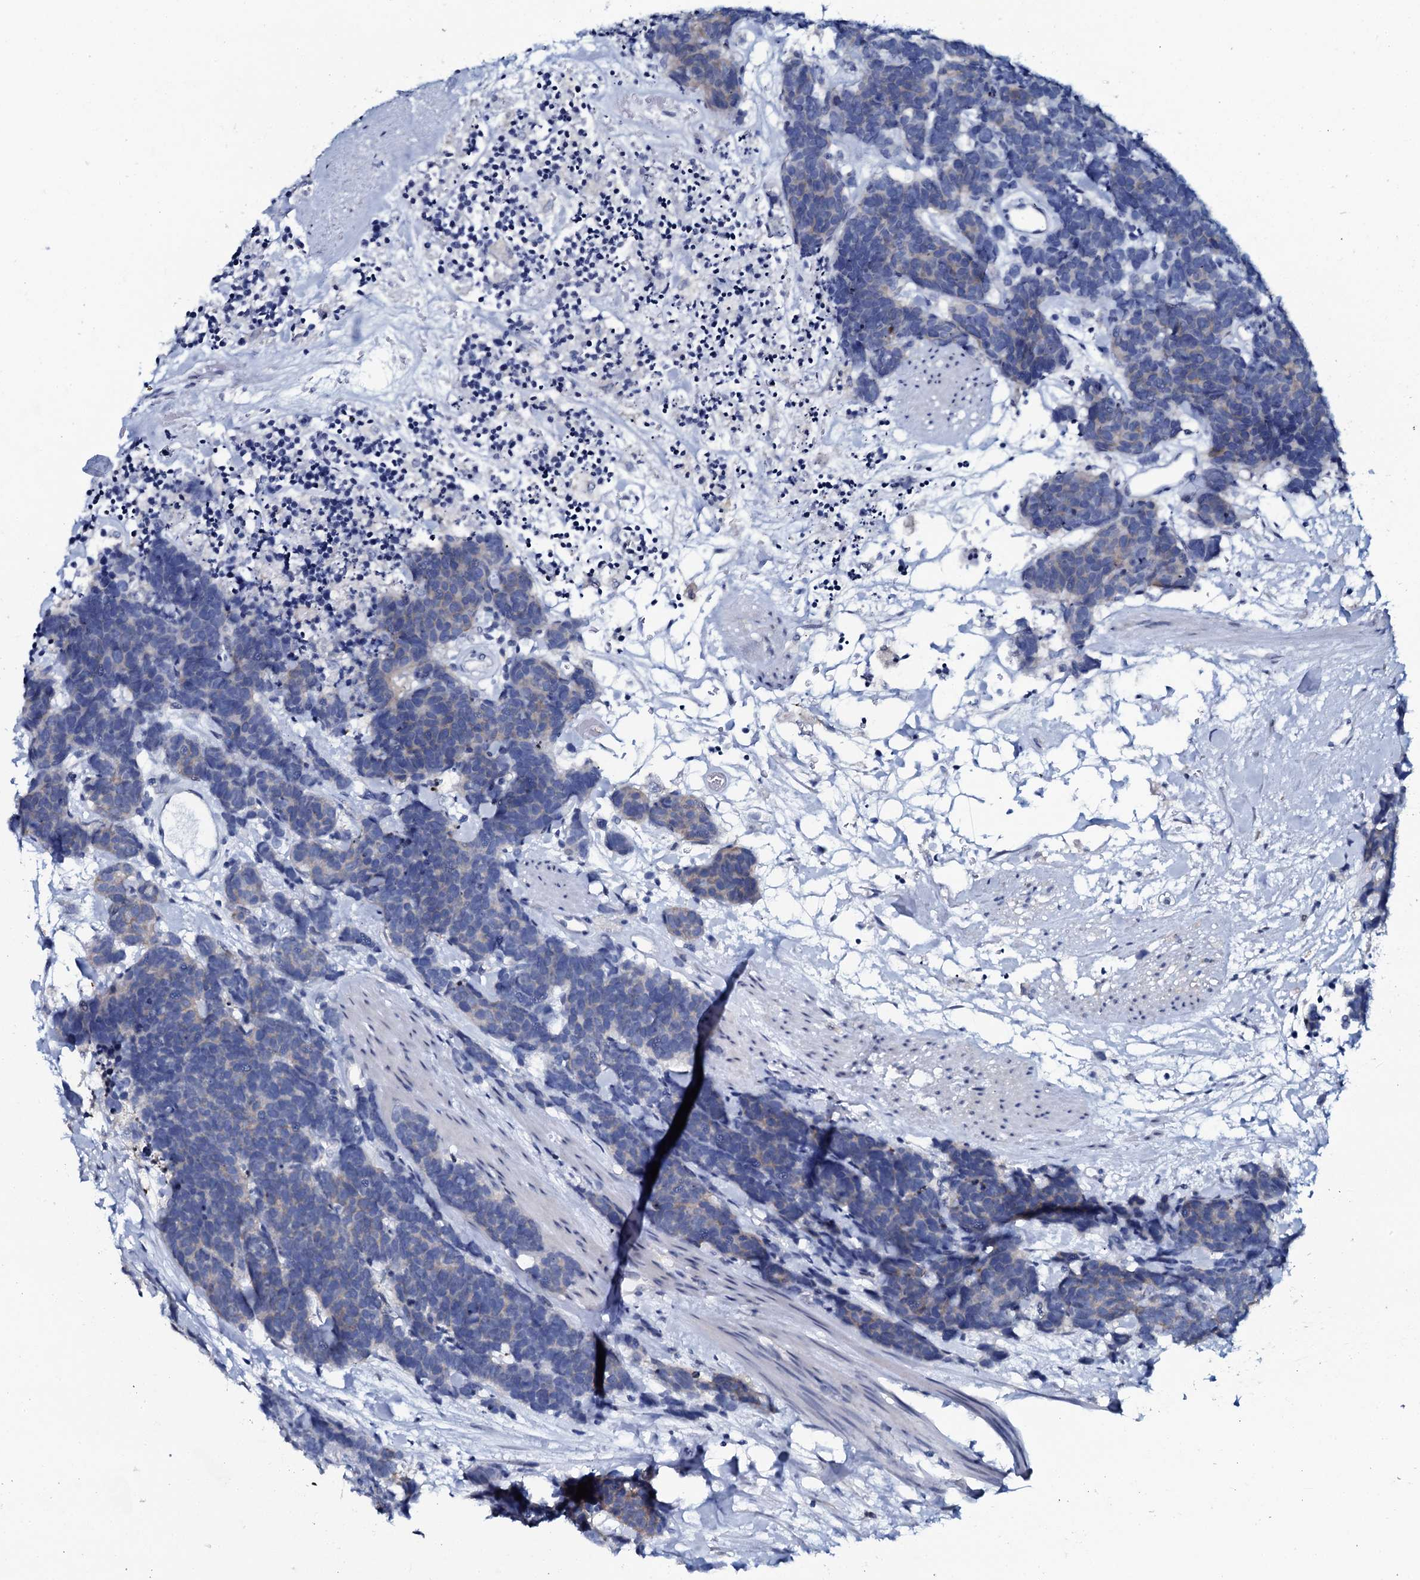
{"staining": {"intensity": "negative", "quantity": "none", "location": "none"}, "tissue": "carcinoid", "cell_type": "Tumor cells", "image_type": "cancer", "snomed": [{"axis": "morphology", "description": "Carcinoma, NOS"}, {"axis": "morphology", "description": "Carcinoid, malignant, NOS"}, {"axis": "topography", "description": "Urinary bladder"}], "caption": "Tumor cells show no significant positivity in carcinoid.", "gene": "SLC4A7", "patient": {"sex": "male", "age": 57}}